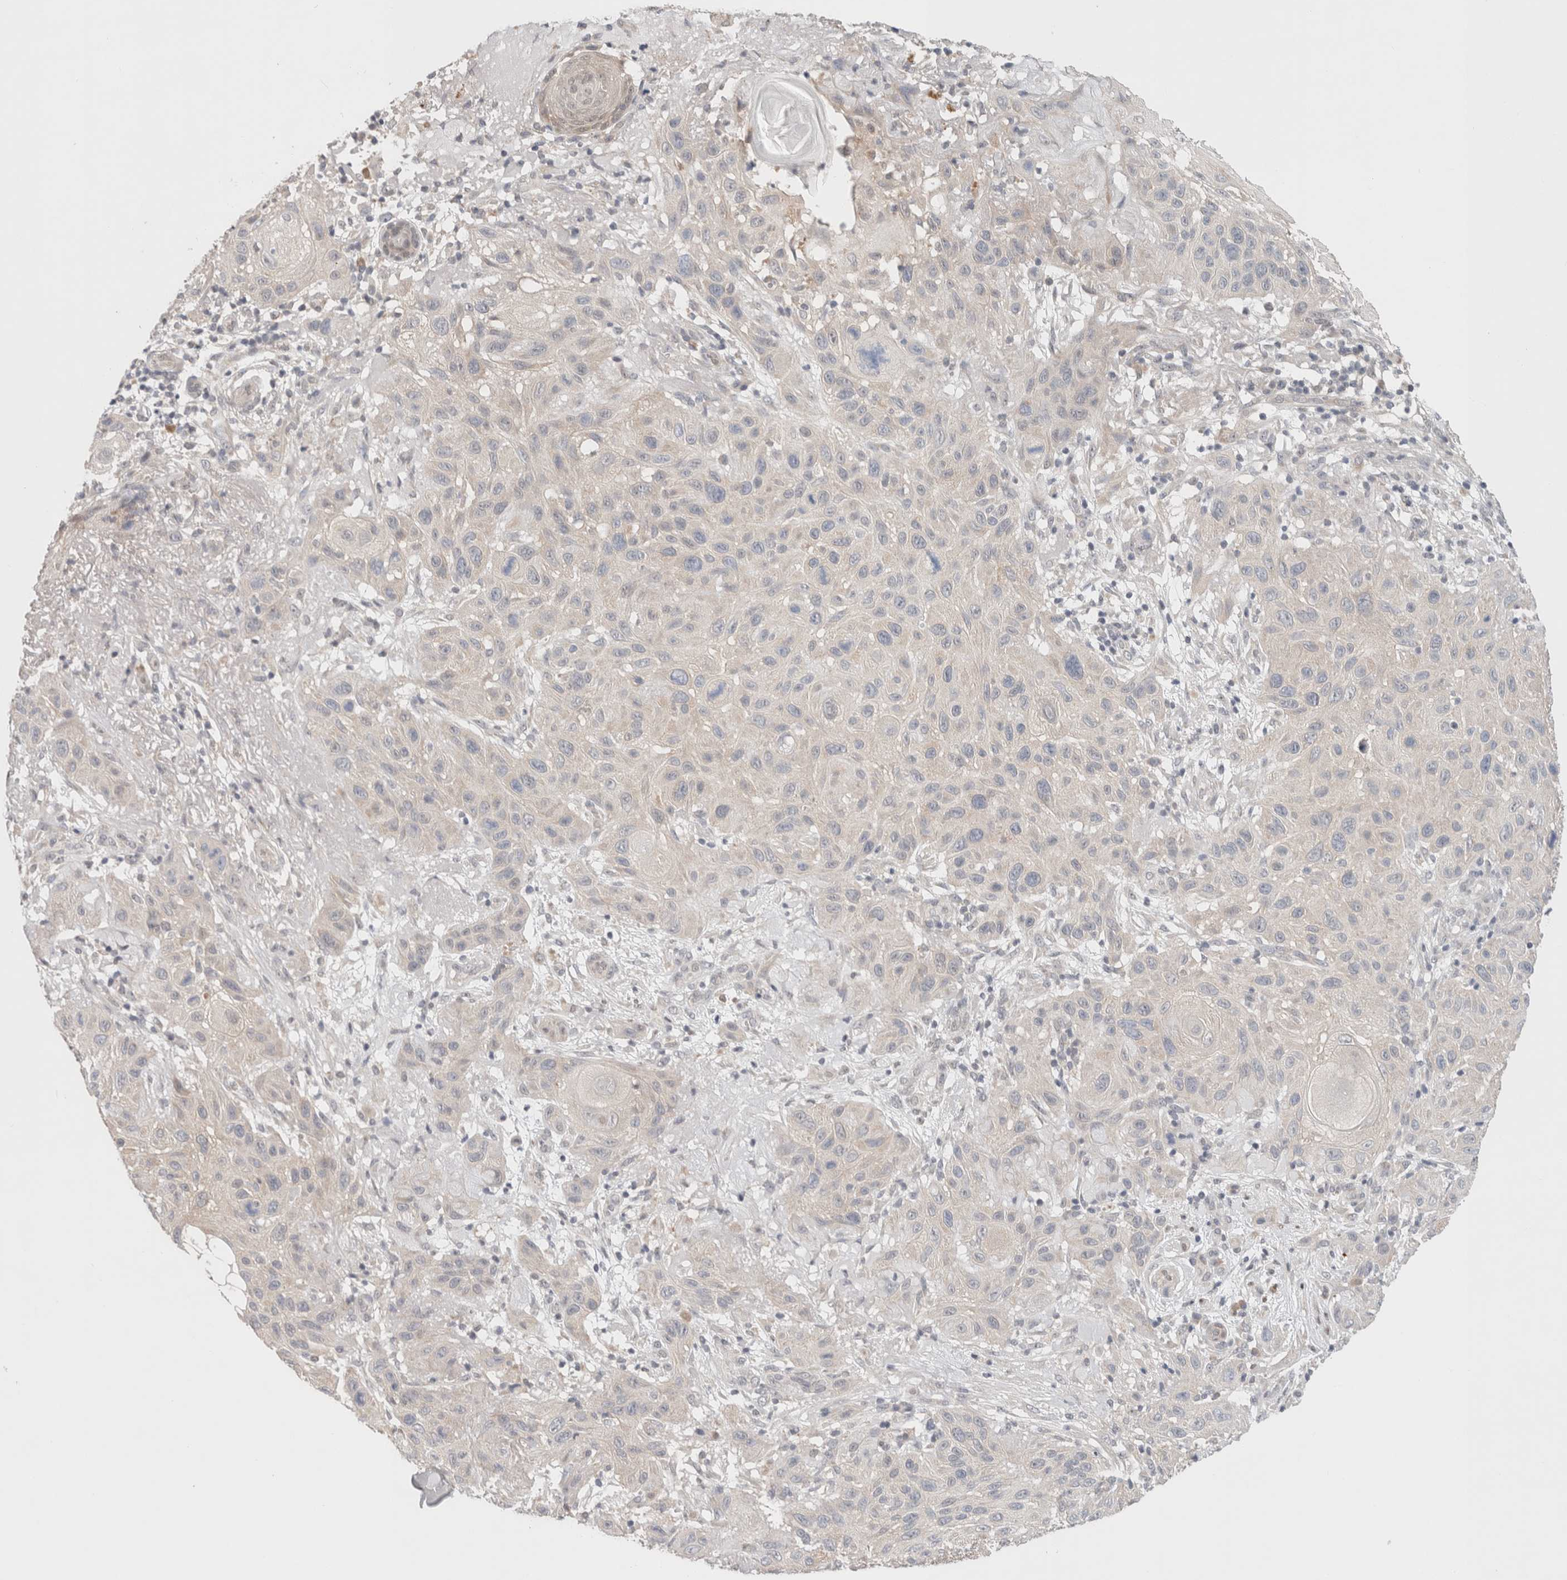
{"staining": {"intensity": "negative", "quantity": "none", "location": "none"}, "tissue": "skin cancer", "cell_type": "Tumor cells", "image_type": "cancer", "snomed": [{"axis": "morphology", "description": "Normal tissue, NOS"}, {"axis": "morphology", "description": "Squamous cell carcinoma, NOS"}, {"axis": "topography", "description": "Skin"}], "caption": "Immunohistochemistry micrograph of neoplastic tissue: human skin cancer (squamous cell carcinoma) stained with DAB reveals no significant protein staining in tumor cells. (Stains: DAB IHC with hematoxylin counter stain, Microscopy: brightfield microscopy at high magnification).", "gene": "ERI3", "patient": {"sex": "female", "age": 96}}